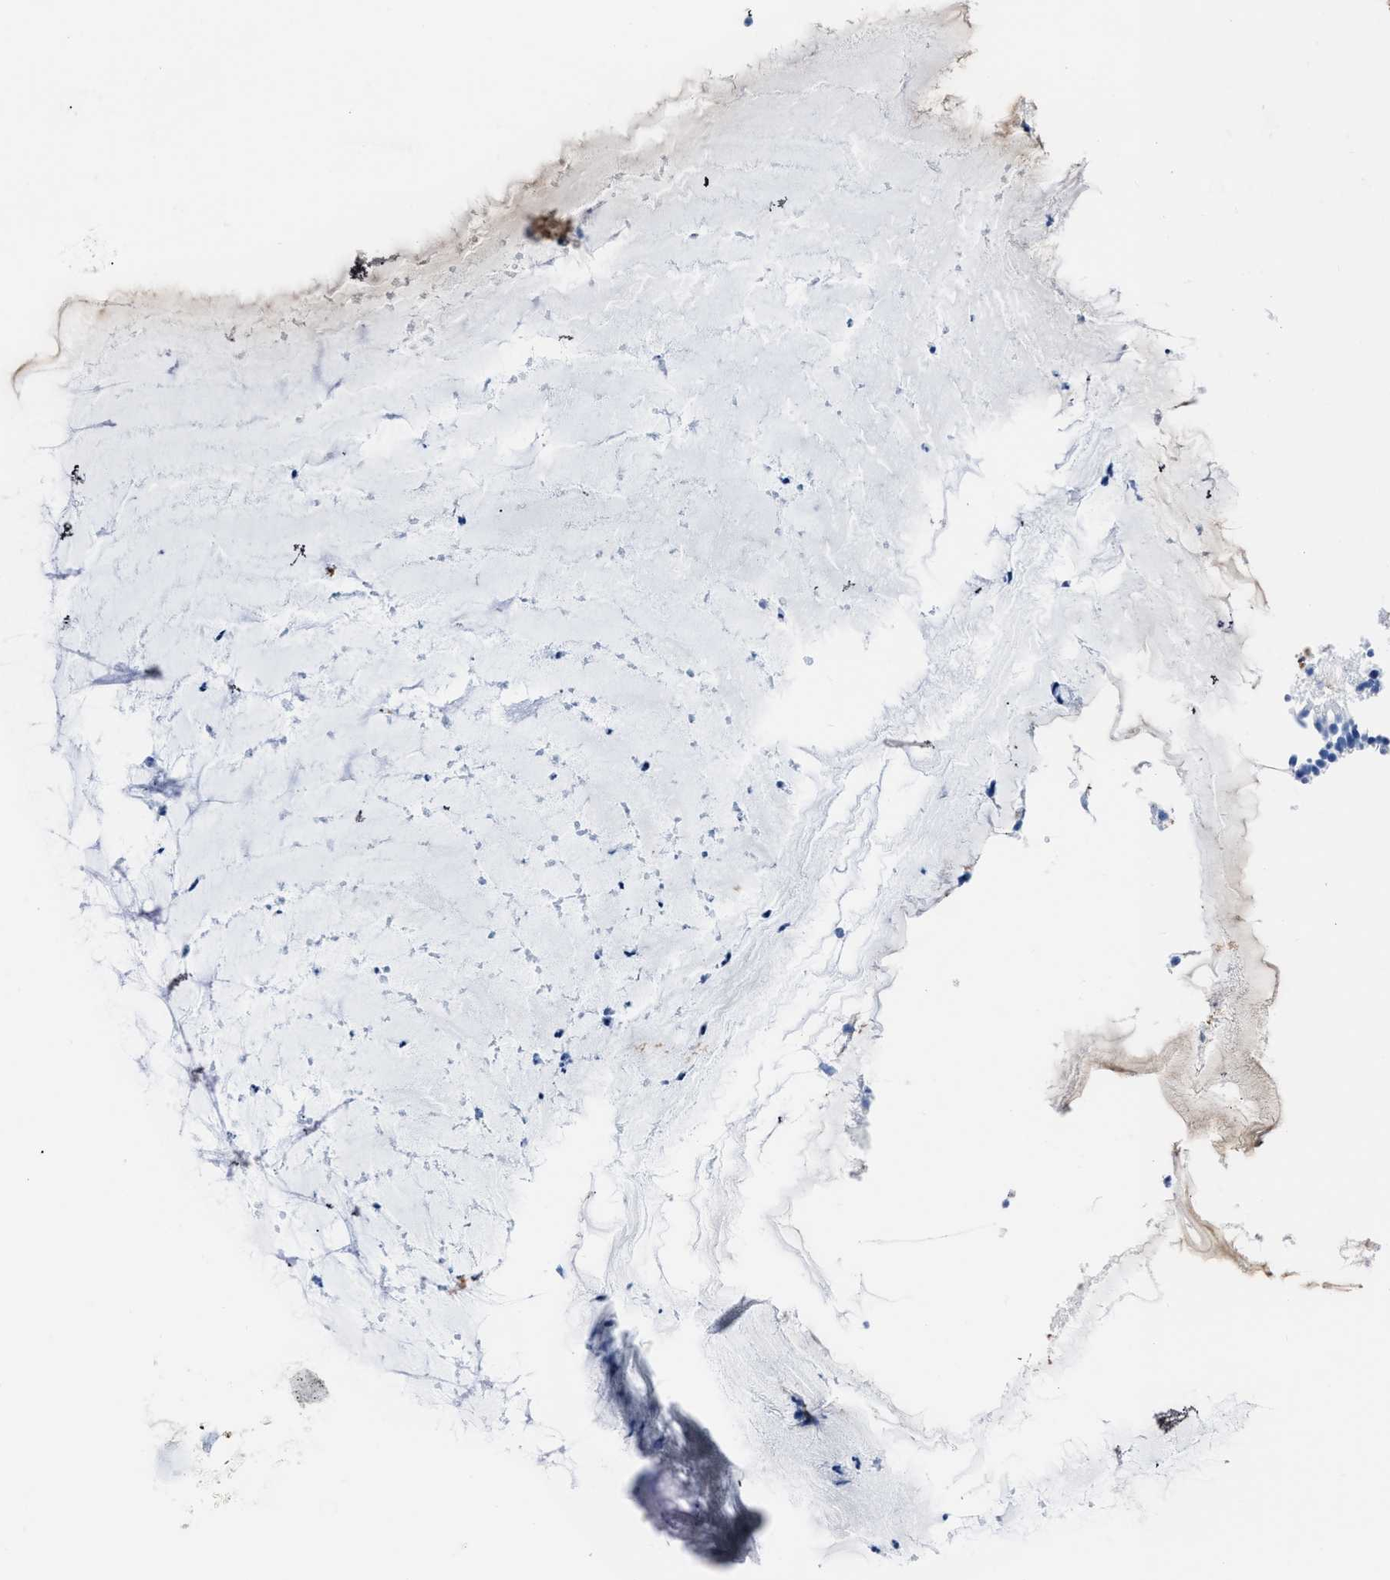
{"staining": {"intensity": "negative", "quantity": "none", "location": "none"}, "tissue": "nasopharynx", "cell_type": "Respiratory epithelial cells", "image_type": "normal", "snomed": [{"axis": "morphology", "description": "Normal tissue, NOS"}, {"axis": "topography", "description": "Nasopharynx"}], "caption": "IHC of unremarkable nasopharynx shows no expression in respiratory epithelial cells.", "gene": "AQP1", "patient": {"sex": "male", "age": 21}}